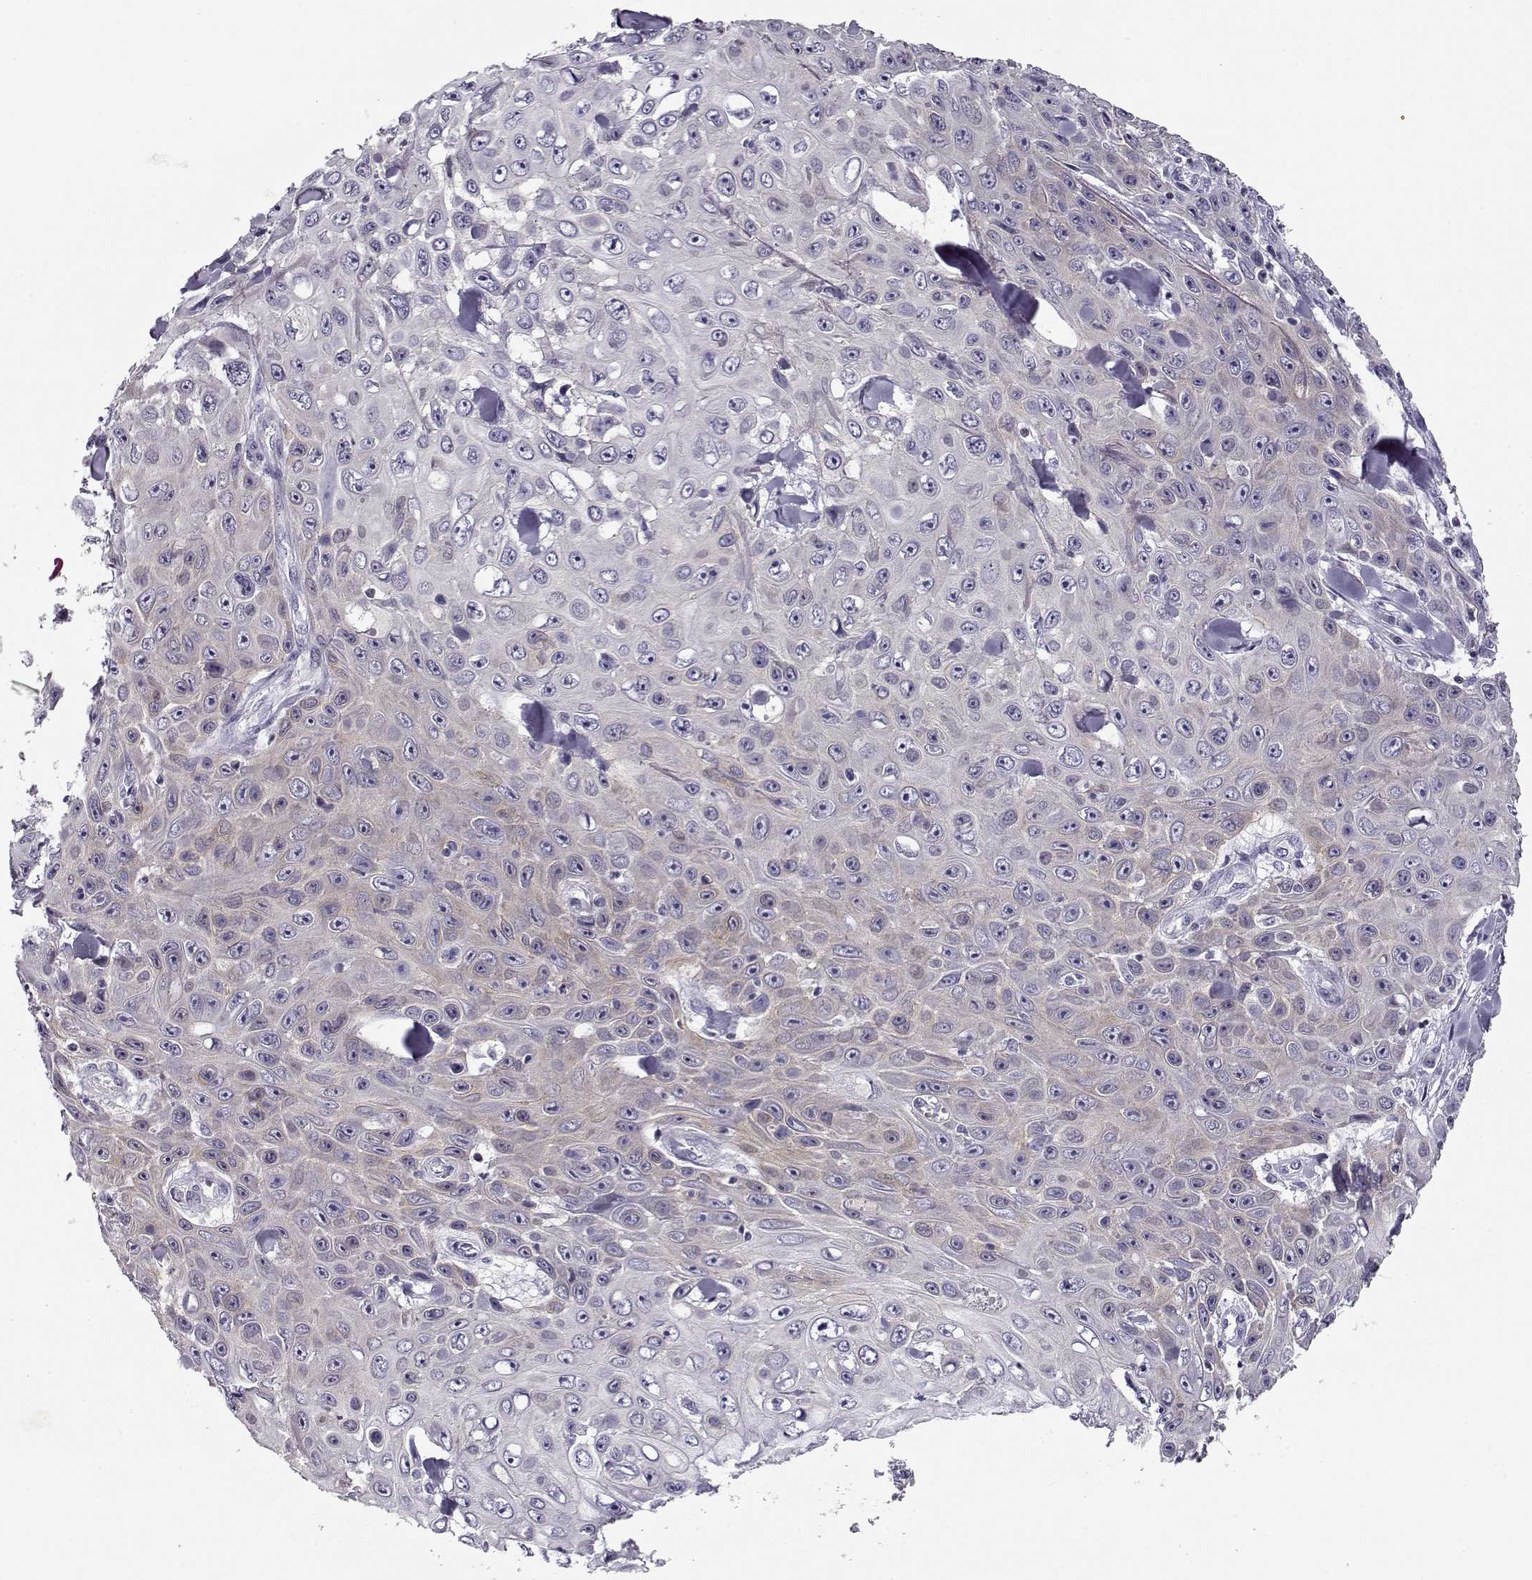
{"staining": {"intensity": "negative", "quantity": "none", "location": "none"}, "tissue": "skin cancer", "cell_type": "Tumor cells", "image_type": "cancer", "snomed": [{"axis": "morphology", "description": "Squamous cell carcinoma, NOS"}, {"axis": "topography", "description": "Skin"}], "caption": "This is a image of immunohistochemistry staining of skin squamous cell carcinoma, which shows no expression in tumor cells.", "gene": "CRX", "patient": {"sex": "male", "age": 82}}